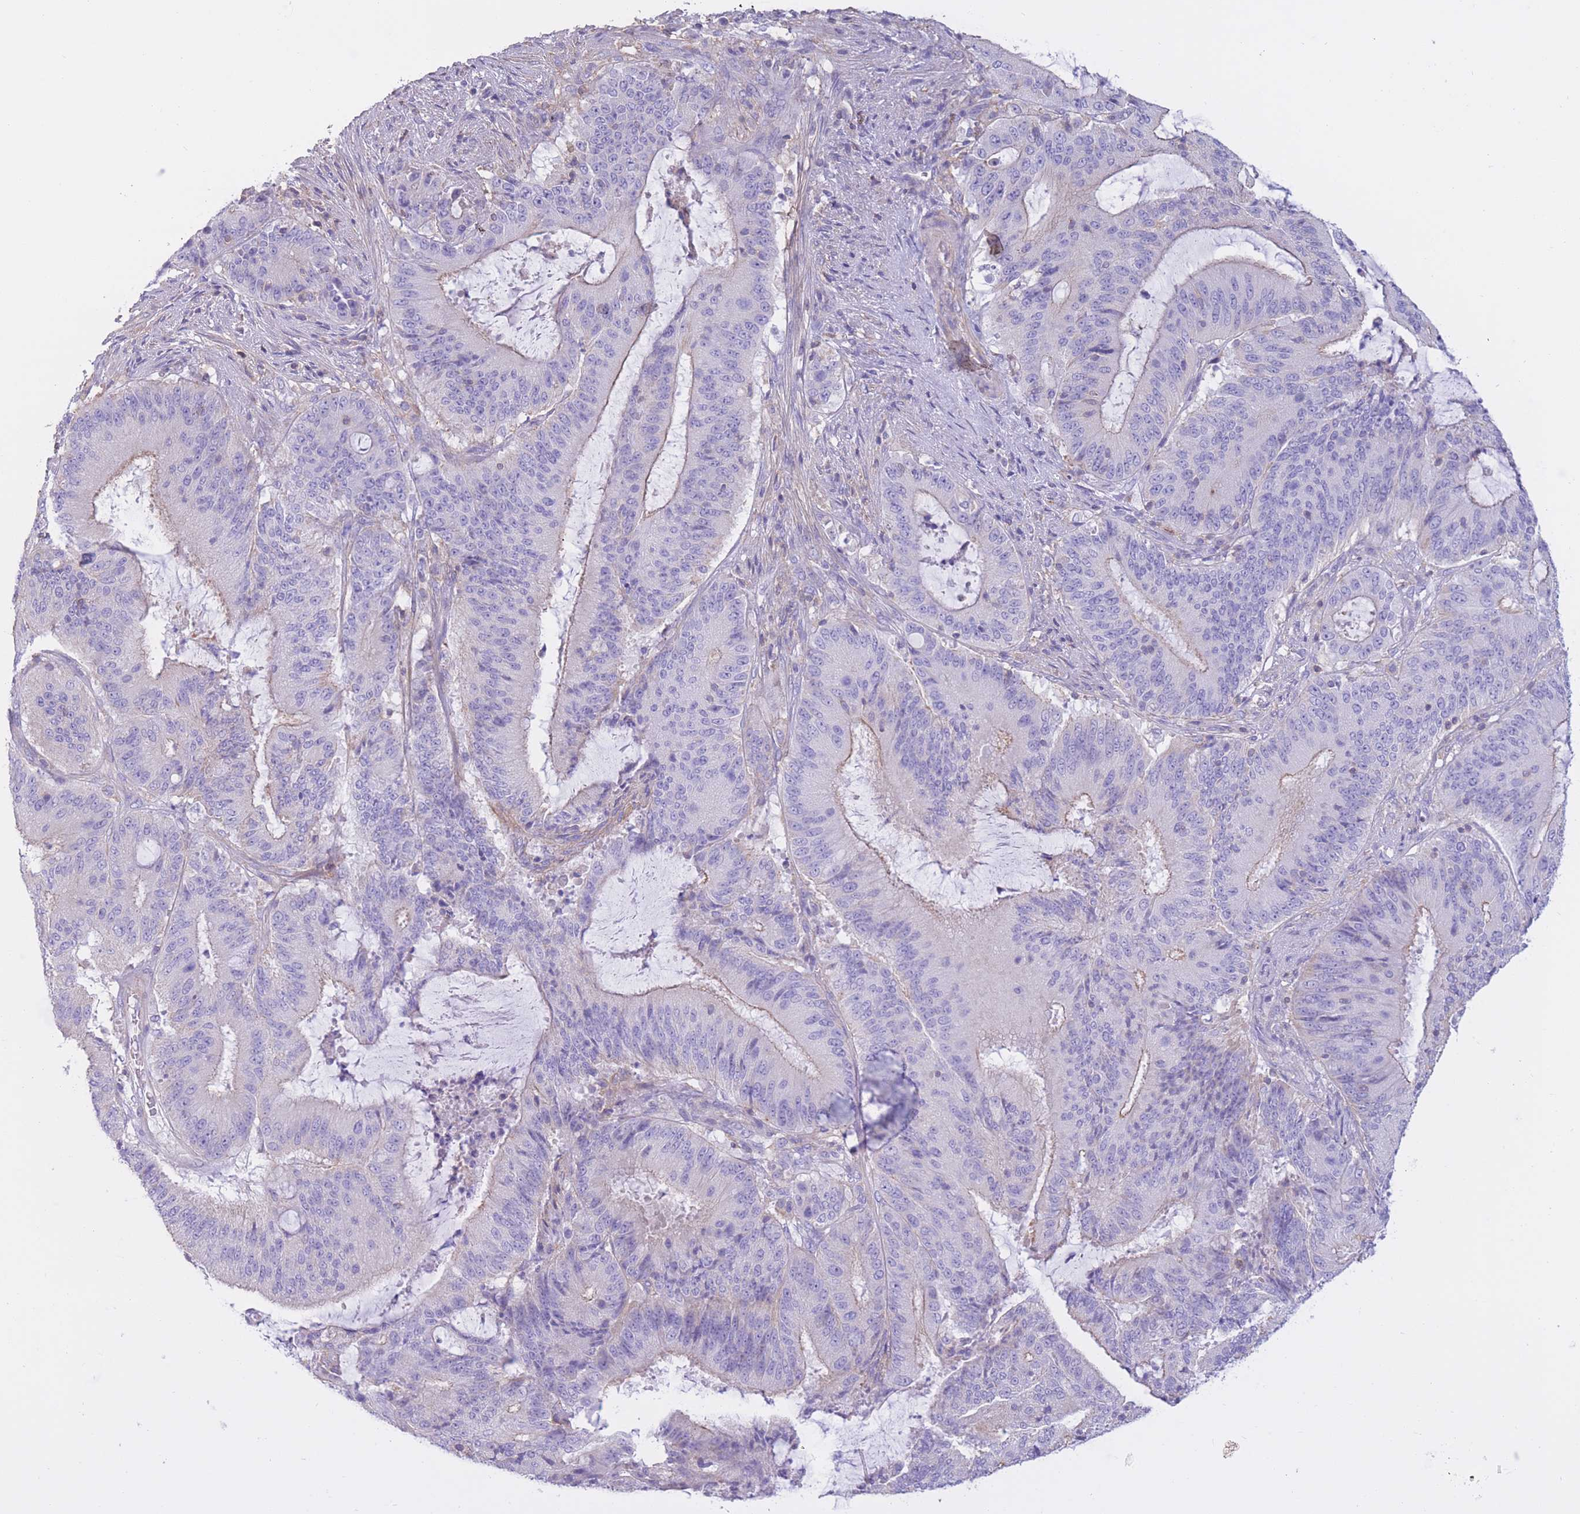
{"staining": {"intensity": "weak", "quantity": "<25%", "location": "cytoplasmic/membranous"}, "tissue": "liver cancer", "cell_type": "Tumor cells", "image_type": "cancer", "snomed": [{"axis": "morphology", "description": "Normal tissue, NOS"}, {"axis": "morphology", "description": "Cholangiocarcinoma"}, {"axis": "topography", "description": "Liver"}, {"axis": "topography", "description": "Peripheral nerve tissue"}], "caption": "This is an immunohistochemistry (IHC) micrograph of human liver cancer (cholangiocarcinoma). There is no positivity in tumor cells.", "gene": "PDHA1", "patient": {"sex": "female", "age": 73}}